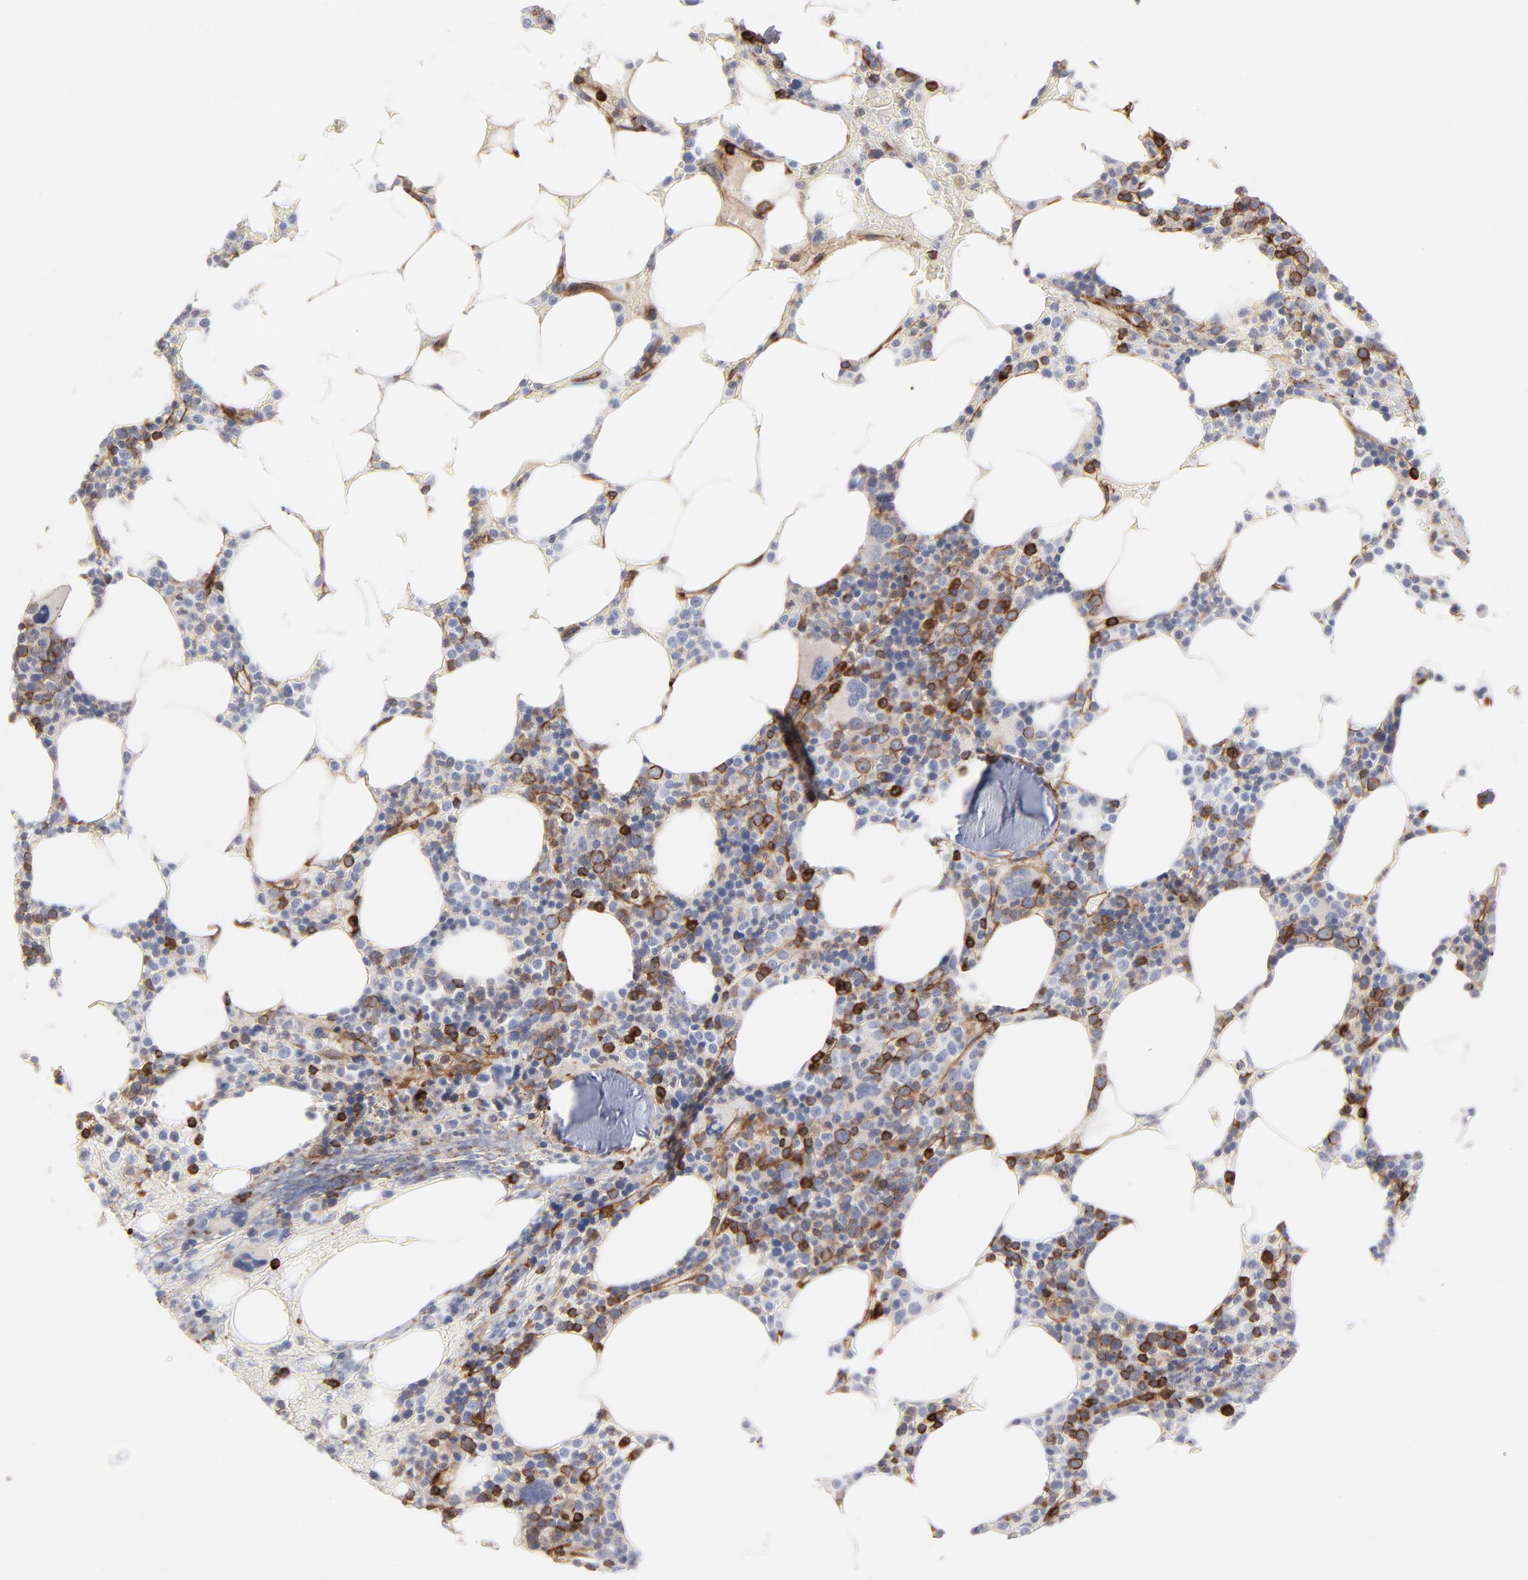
{"staining": {"intensity": "strong", "quantity": "25%-75%", "location": "cytoplasmic/membranous"}, "tissue": "bone marrow", "cell_type": "Hematopoietic cells", "image_type": "normal", "snomed": [{"axis": "morphology", "description": "Normal tissue, NOS"}, {"axis": "topography", "description": "Bone marrow"}], "caption": "This is a micrograph of immunohistochemistry staining of benign bone marrow, which shows strong expression in the cytoplasmic/membranous of hematopoietic cells.", "gene": "PXN", "patient": {"sex": "female", "age": 66}}